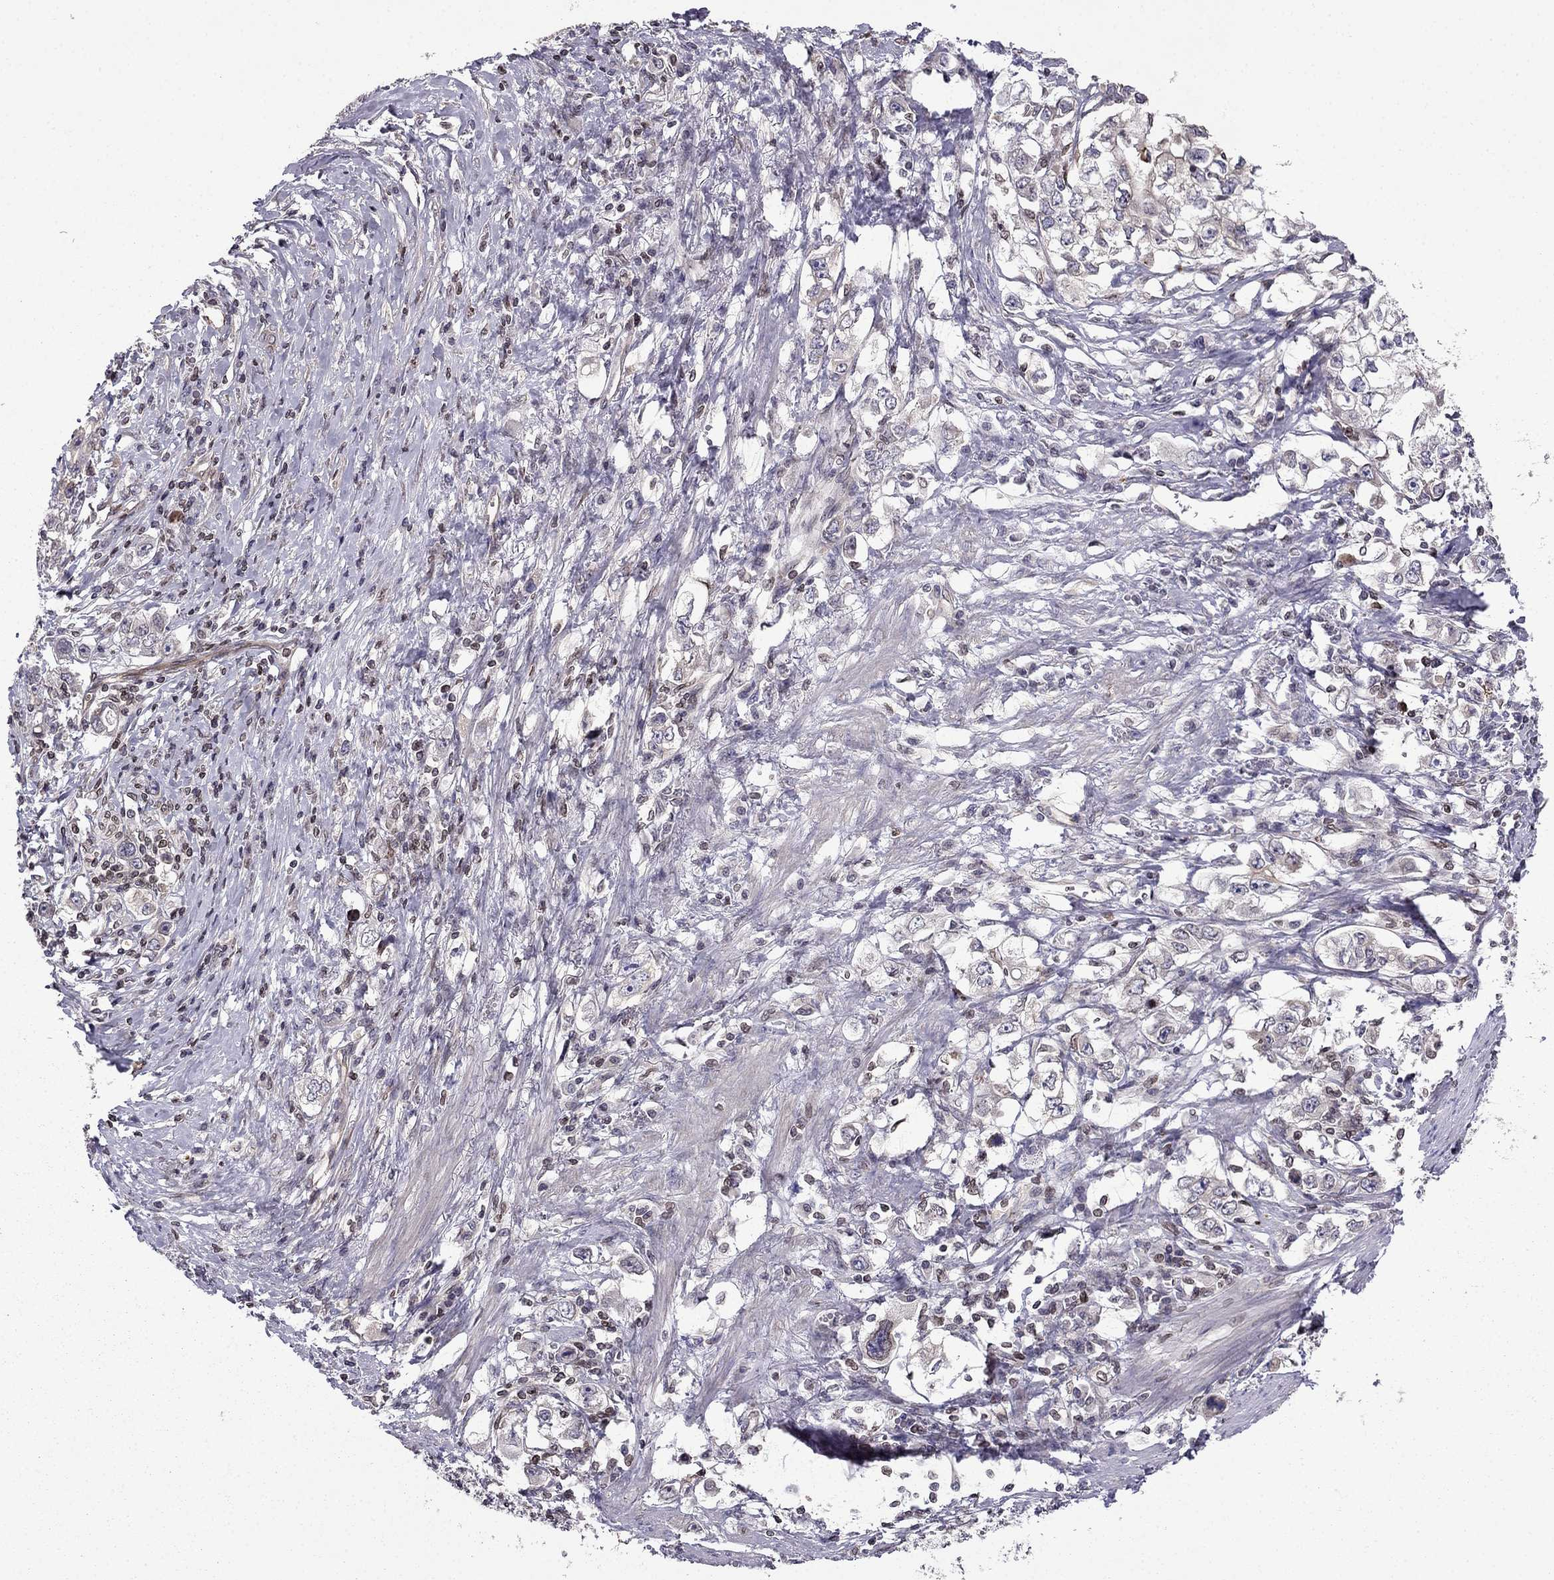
{"staining": {"intensity": "negative", "quantity": "none", "location": "none"}, "tissue": "stomach cancer", "cell_type": "Tumor cells", "image_type": "cancer", "snomed": [{"axis": "morphology", "description": "Adenocarcinoma, NOS"}, {"axis": "topography", "description": "Stomach, lower"}], "caption": "A histopathology image of human adenocarcinoma (stomach) is negative for staining in tumor cells.", "gene": "CDC42BPA", "patient": {"sex": "female", "age": 72}}